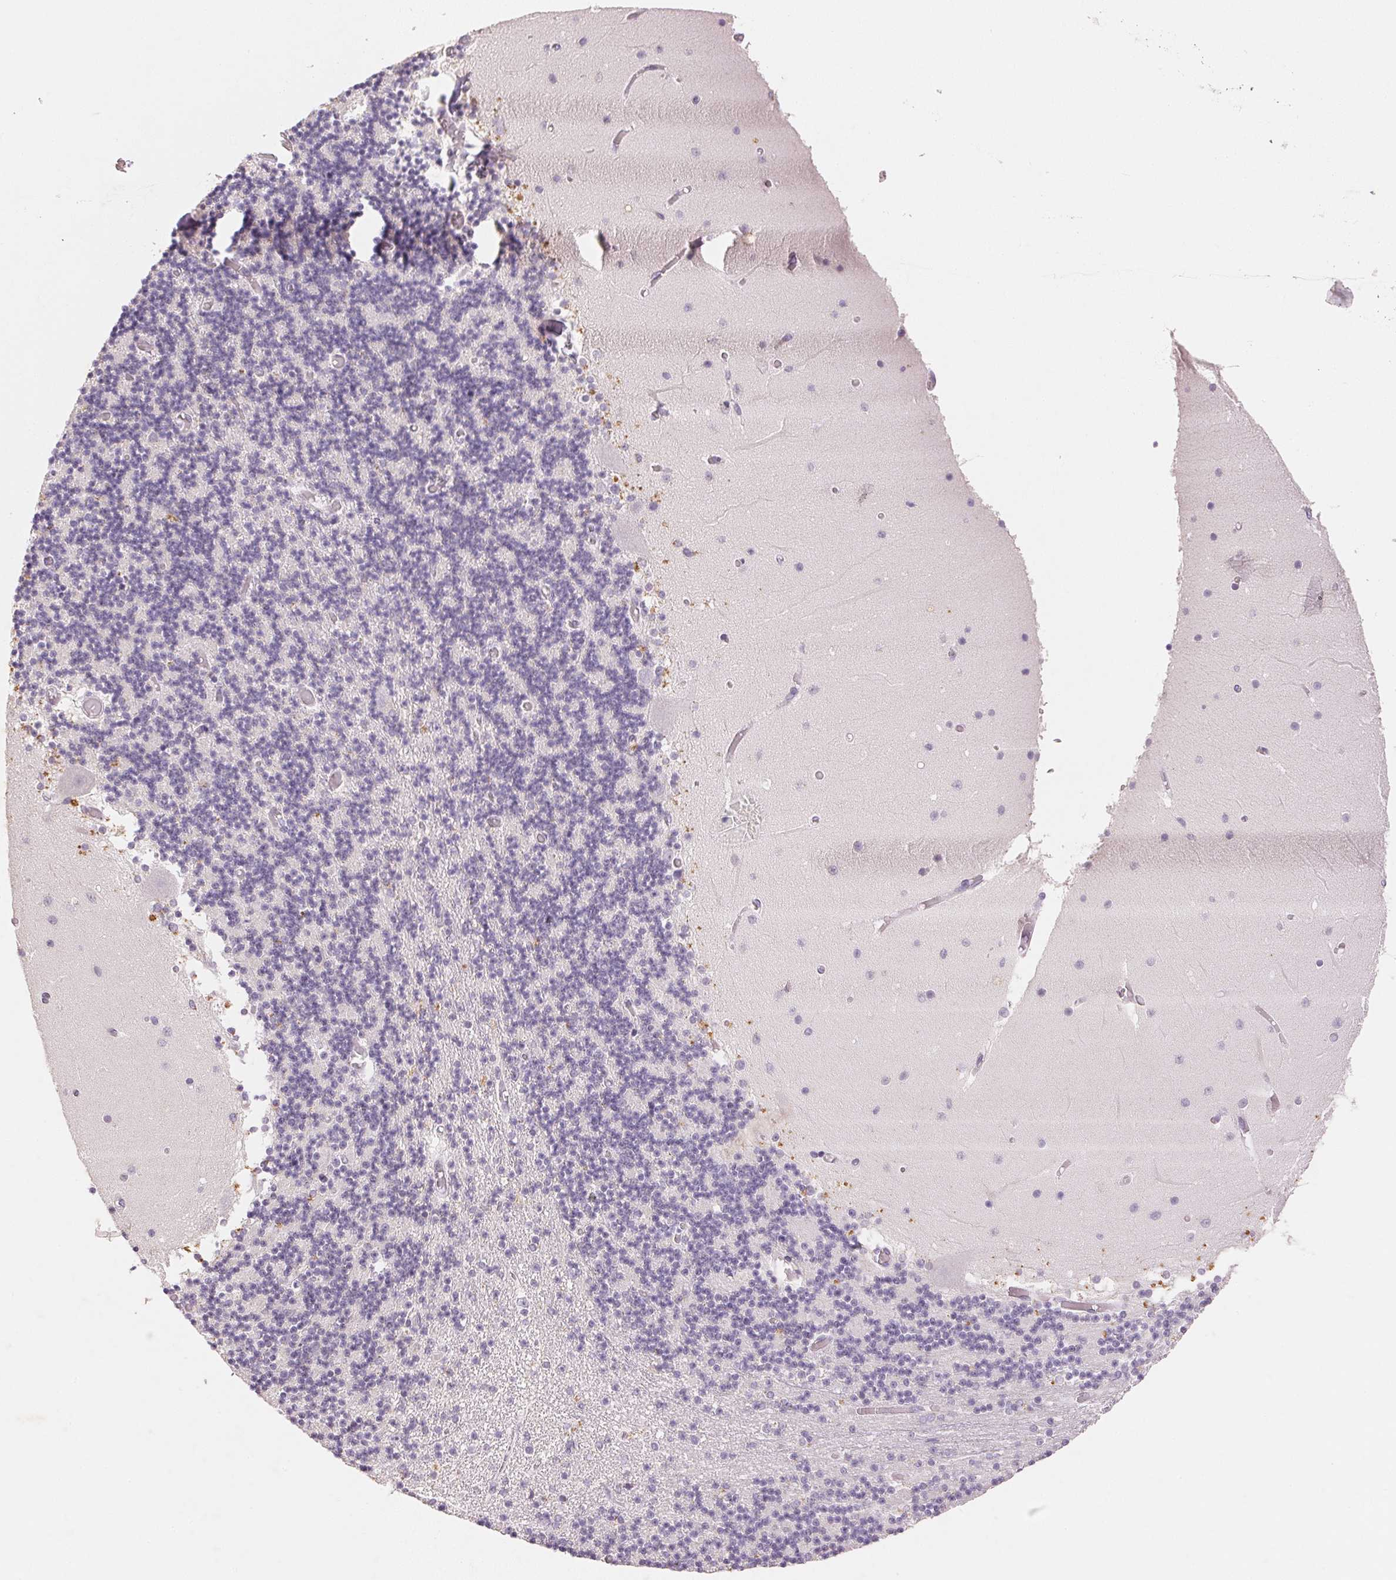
{"staining": {"intensity": "negative", "quantity": "none", "location": "none"}, "tissue": "cerebellum", "cell_type": "Cells in granular layer", "image_type": "normal", "snomed": [{"axis": "morphology", "description": "Normal tissue, NOS"}, {"axis": "topography", "description": "Cerebellum"}], "caption": "The histopathology image demonstrates no significant staining in cells in granular layer of cerebellum. (Immunohistochemistry, brightfield microscopy, high magnification).", "gene": "SMTN", "patient": {"sex": "female", "age": 28}}